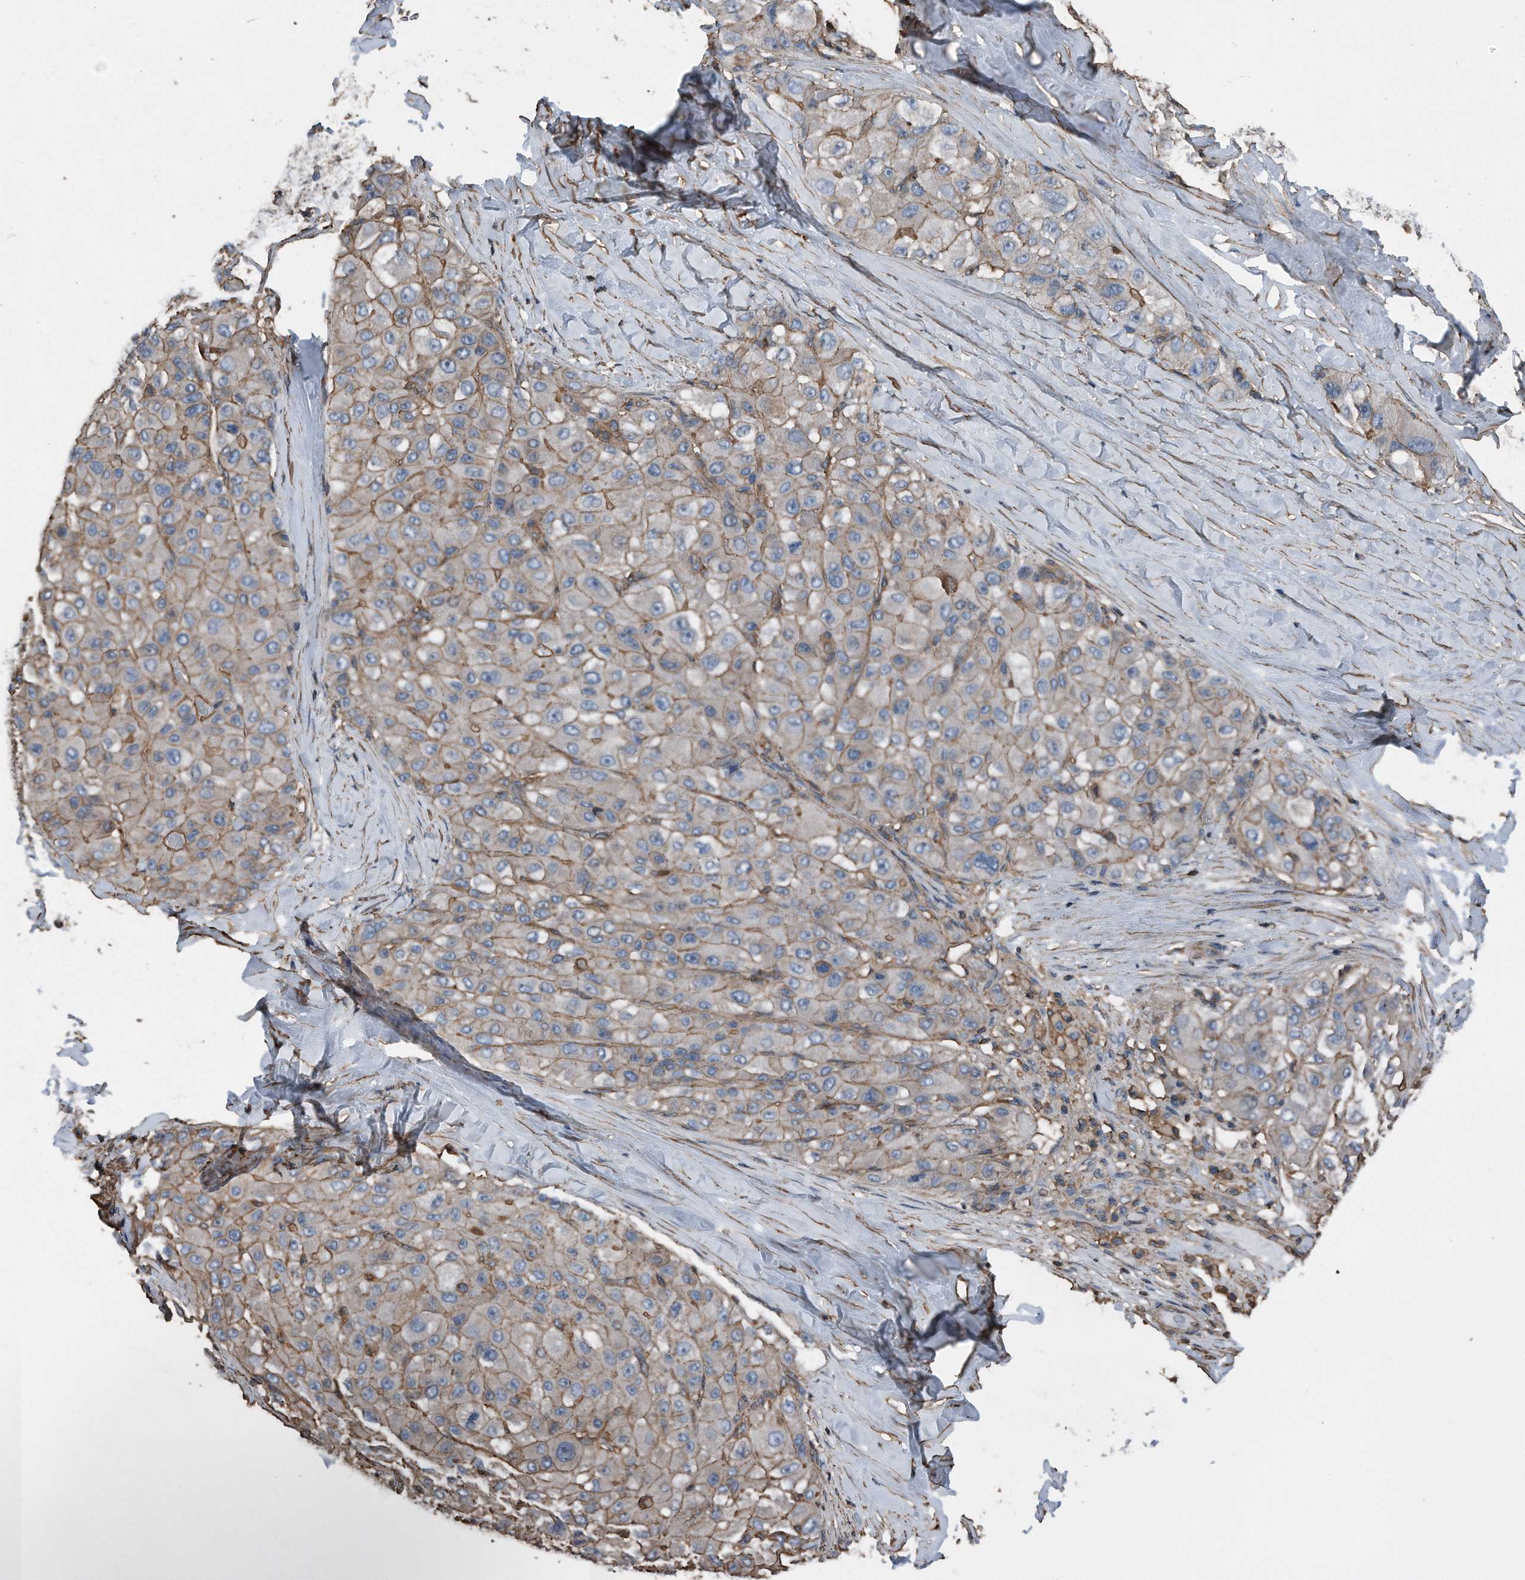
{"staining": {"intensity": "moderate", "quantity": ">75%", "location": "cytoplasmic/membranous"}, "tissue": "liver cancer", "cell_type": "Tumor cells", "image_type": "cancer", "snomed": [{"axis": "morphology", "description": "Carcinoma, Hepatocellular, NOS"}, {"axis": "topography", "description": "Liver"}], "caption": "Immunohistochemical staining of human liver cancer (hepatocellular carcinoma) reveals medium levels of moderate cytoplasmic/membranous expression in approximately >75% of tumor cells.", "gene": "RSPO3", "patient": {"sex": "male", "age": 80}}